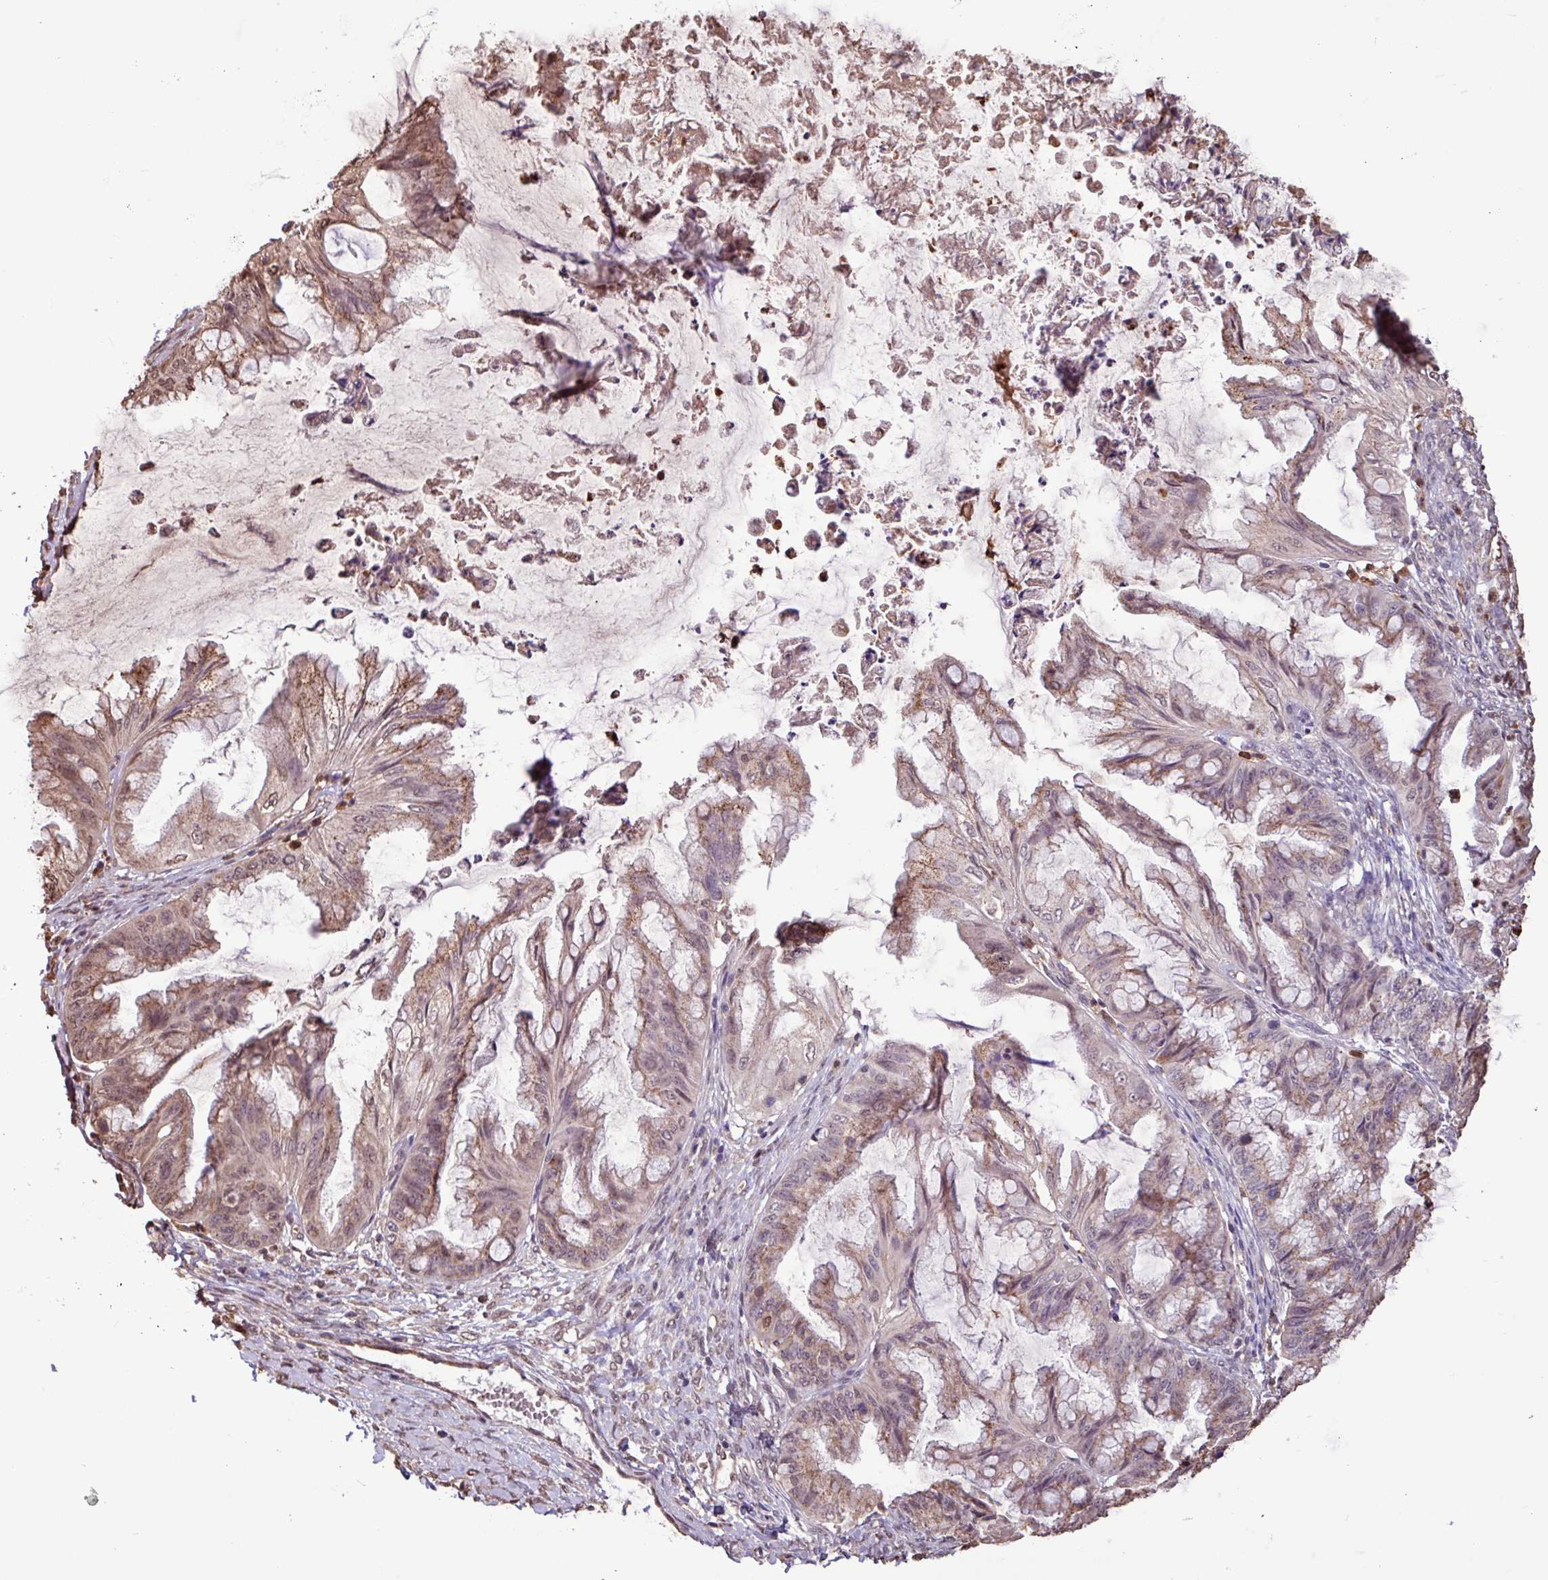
{"staining": {"intensity": "moderate", "quantity": ">75%", "location": "cytoplasmic/membranous"}, "tissue": "ovarian cancer", "cell_type": "Tumor cells", "image_type": "cancer", "snomed": [{"axis": "morphology", "description": "Cystadenocarcinoma, mucinous, NOS"}, {"axis": "topography", "description": "Ovary"}], "caption": "Moderate cytoplasmic/membranous expression is appreciated in about >75% of tumor cells in ovarian cancer (mucinous cystadenocarcinoma).", "gene": "CHST11", "patient": {"sex": "female", "age": 35}}